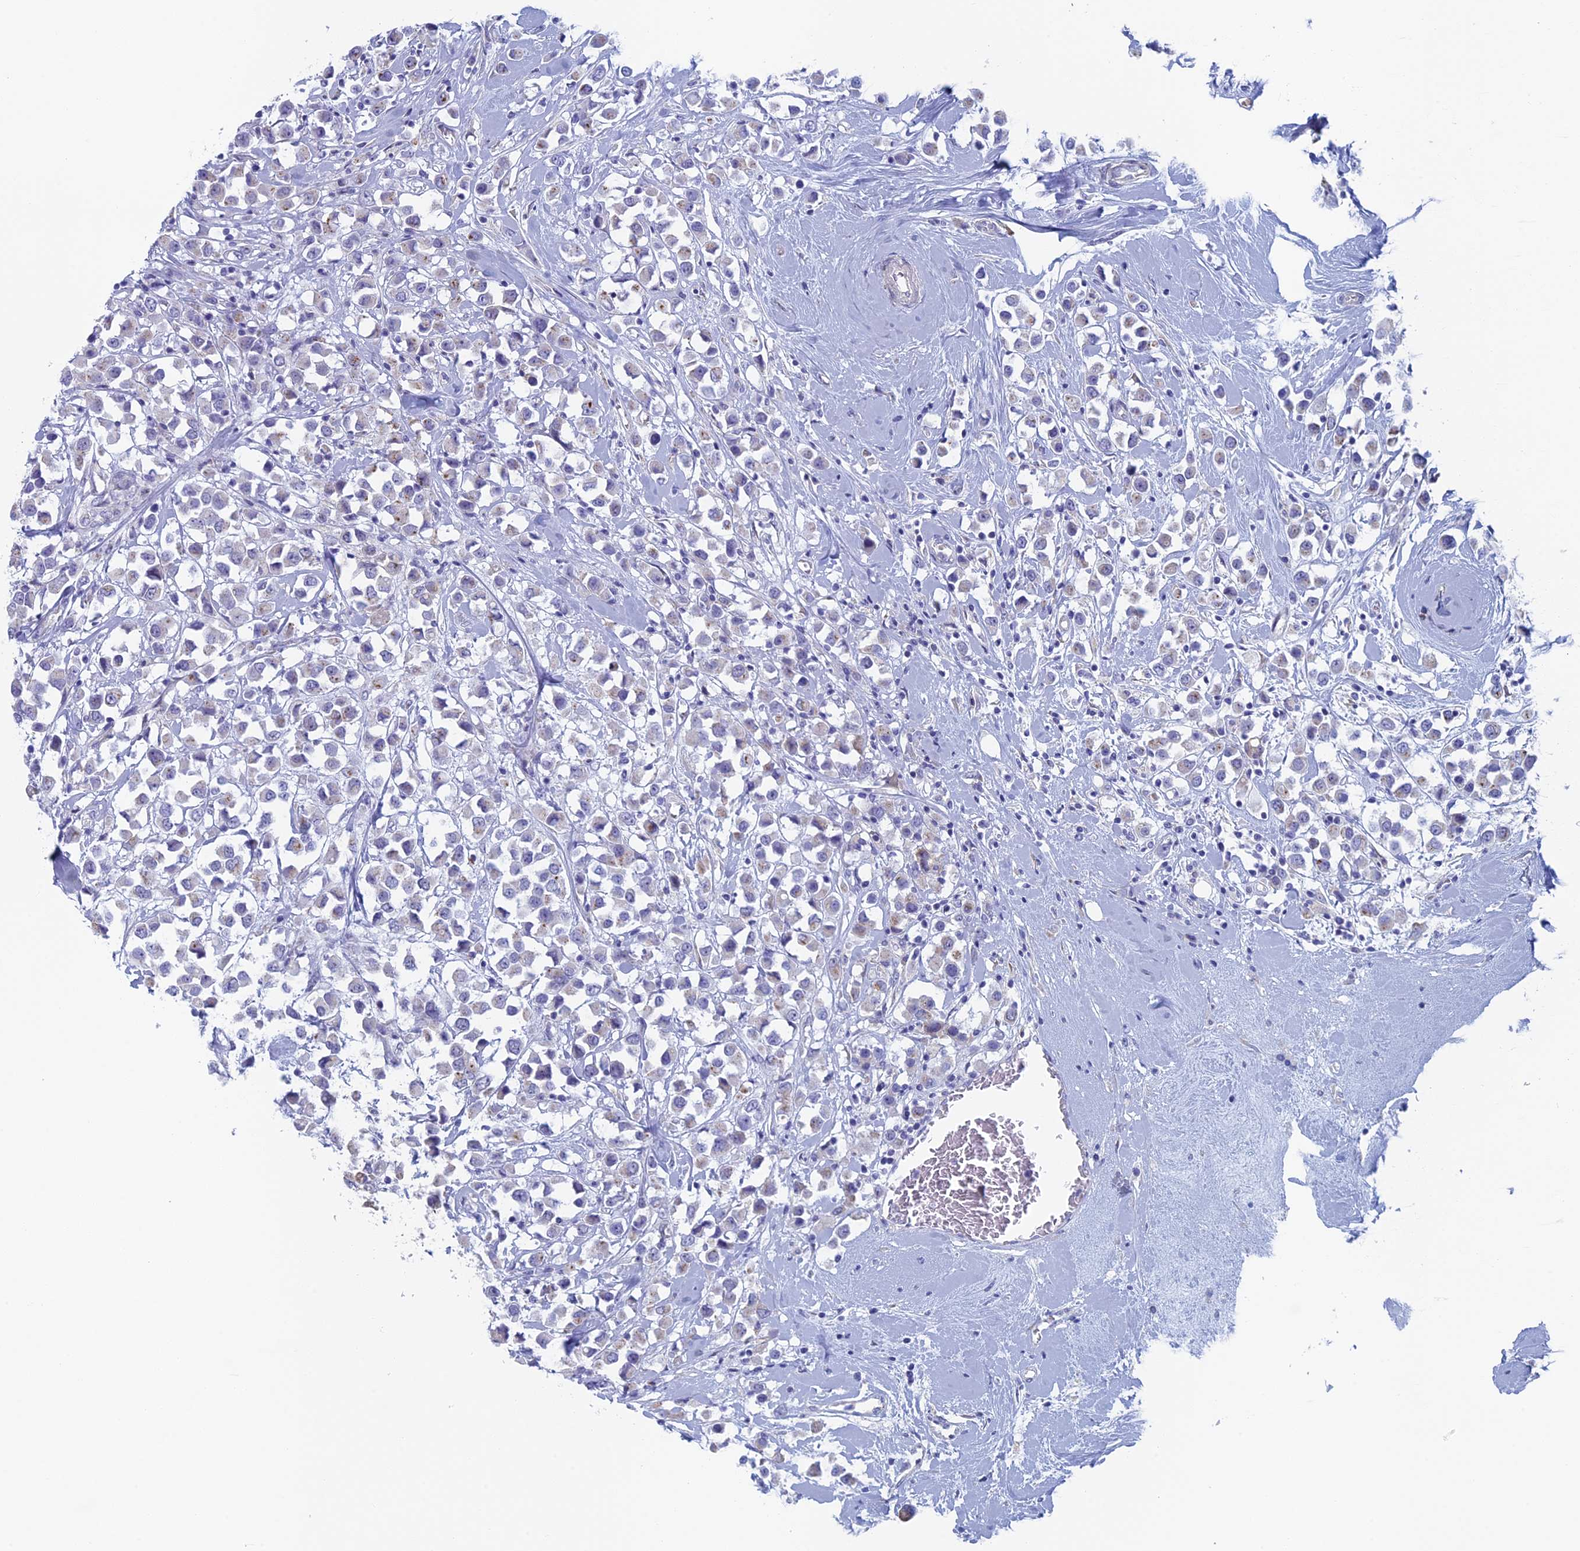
{"staining": {"intensity": "negative", "quantity": "none", "location": "none"}, "tissue": "breast cancer", "cell_type": "Tumor cells", "image_type": "cancer", "snomed": [{"axis": "morphology", "description": "Duct carcinoma"}, {"axis": "topography", "description": "Breast"}], "caption": "The immunohistochemistry (IHC) image has no significant expression in tumor cells of breast cancer (infiltrating ductal carcinoma) tissue.", "gene": "MAGEB6", "patient": {"sex": "female", "age": 61}}